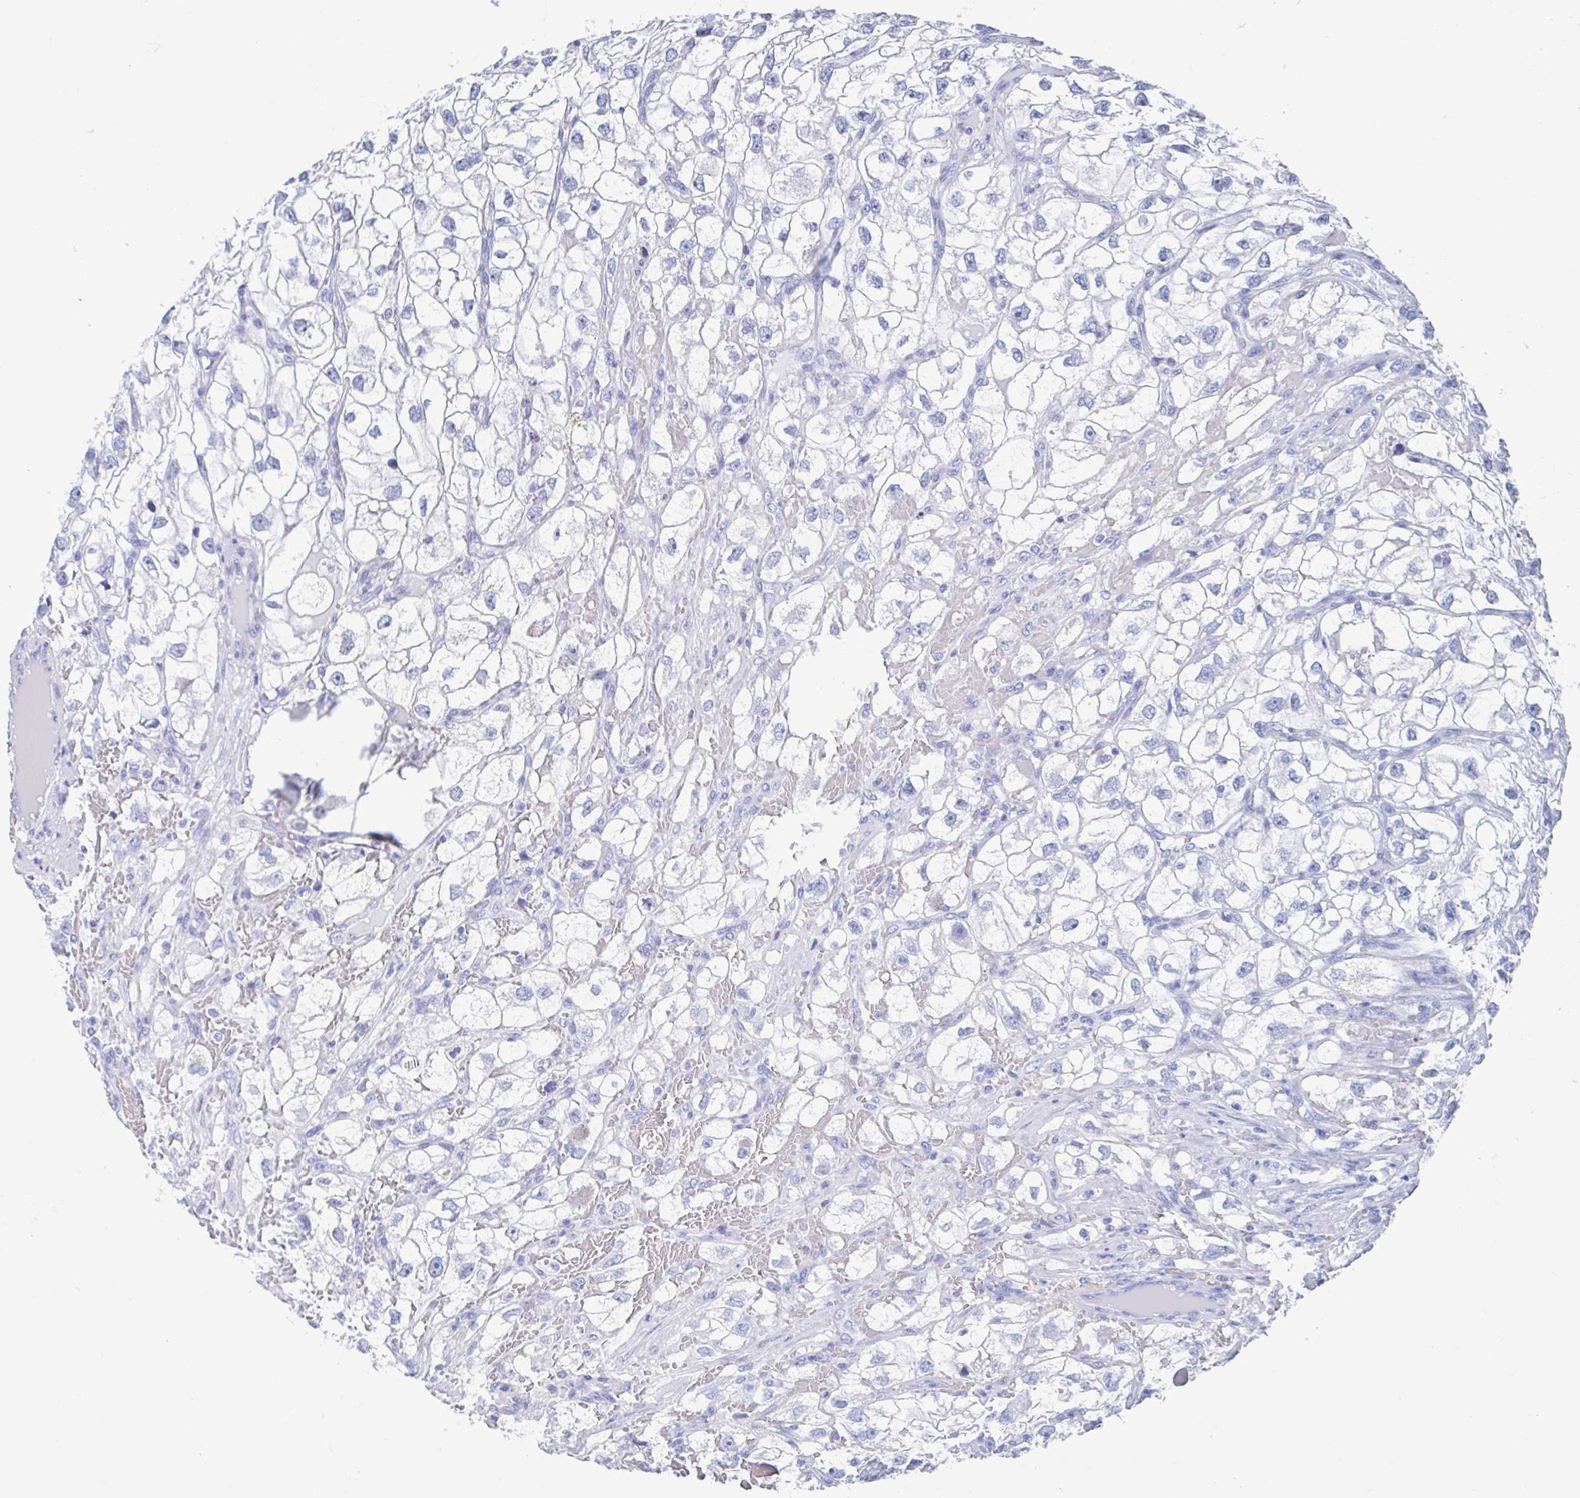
{"staining": {"intensity": "negative", "quantity": "none", "location": "none"}, "tissue": "renal cancer", "cell_type": "Tumor cells", "image_type": "cancer", "snomed": [{"axis": "morphology", "description": "Adenocarcinoma, NOS"}, {"axis": "topography", "description": "Kidney"}], "caption": "This is an immunohistochemistry (IHC) image of human adenocarcinoma (renal). There is no positivity in tumor cells.", "gene": "HDGFL1", "patient": {"sex": "male", "age": 59}}